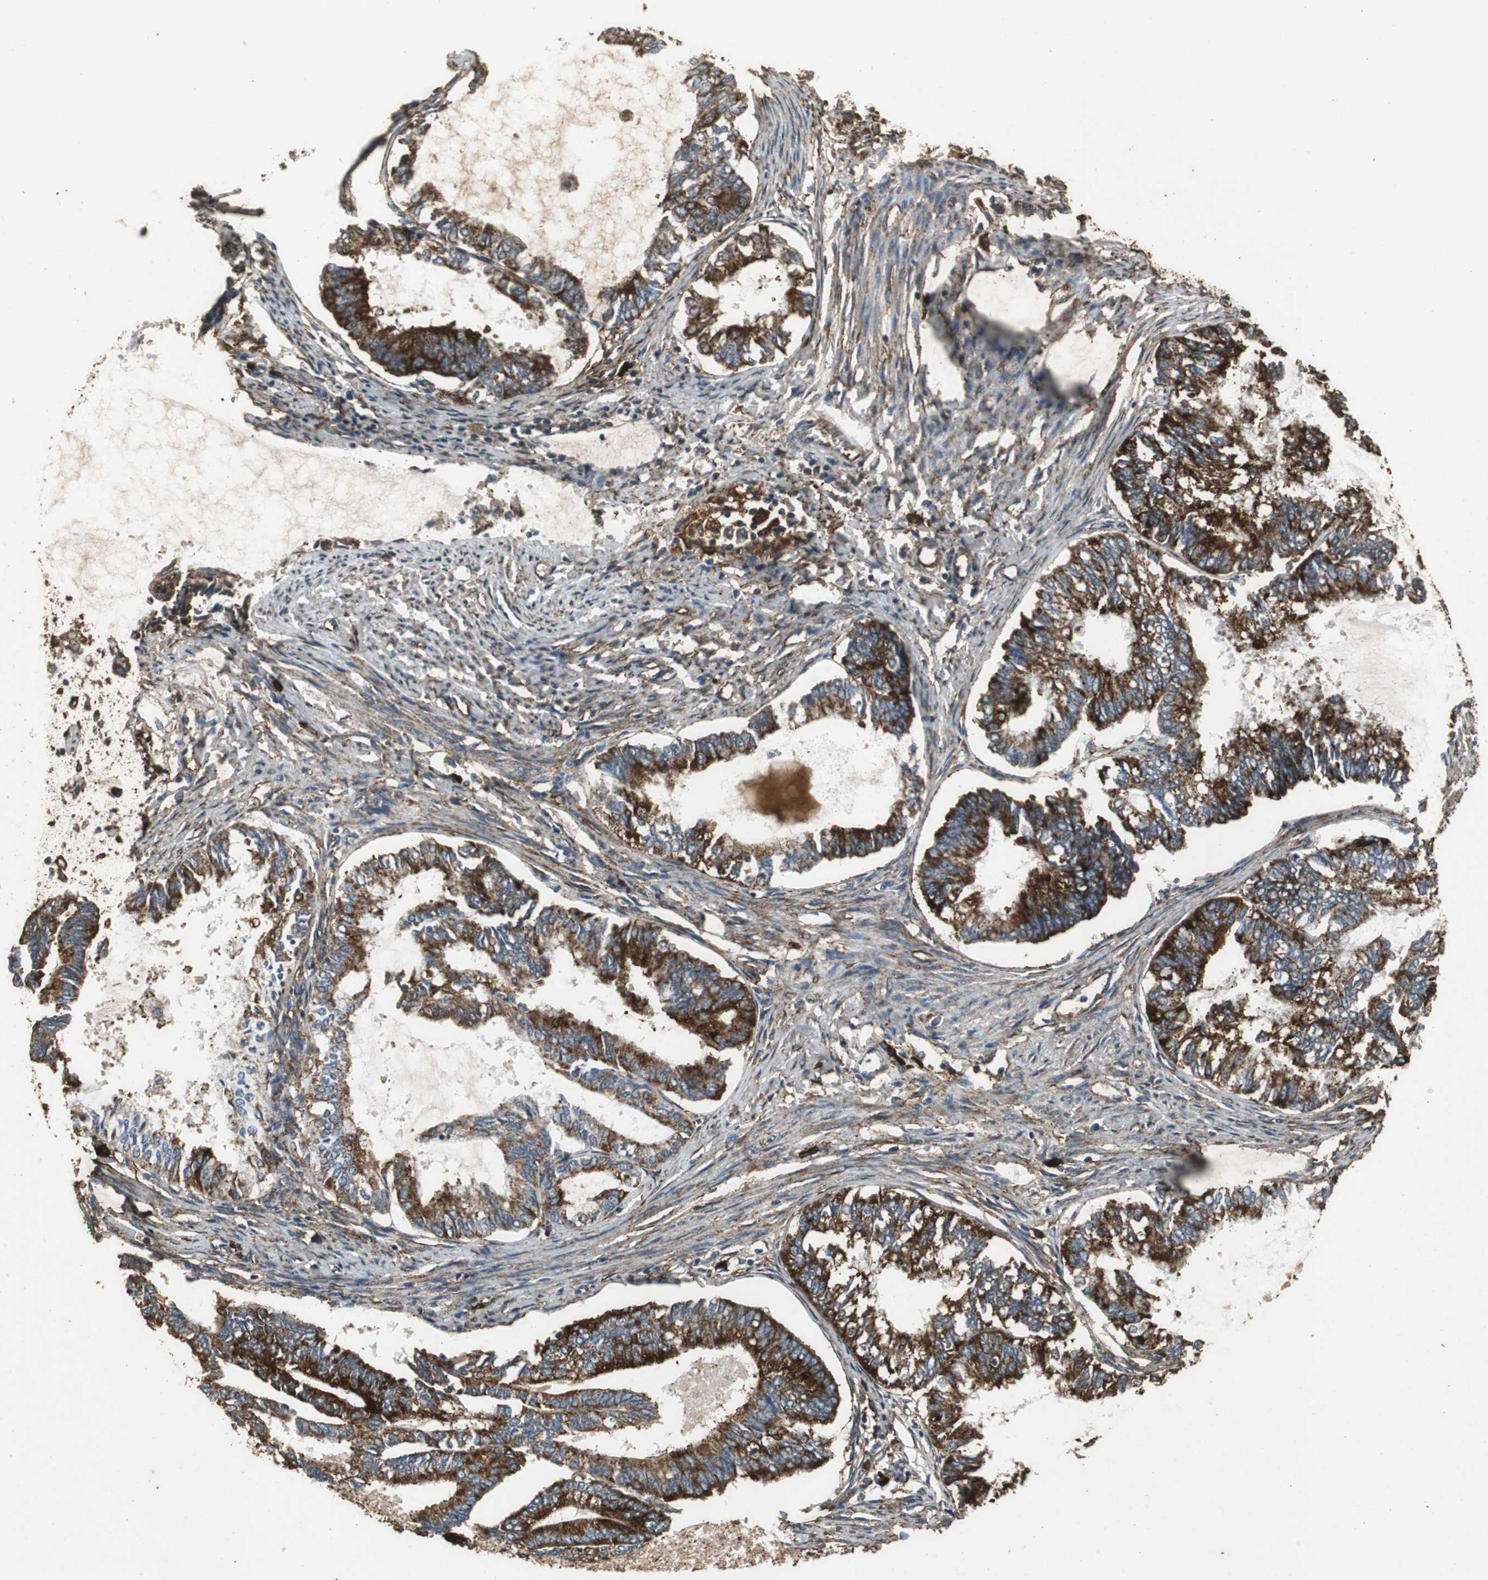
{"staining": {"intensity": "strong", "quantity": ">75%", "location": "cytoplasmic/membranous"}, "tissue": "endometrial cancer", "cell_type": "Tumor cells", "image_type": "cancer", "snomed": [{"axis": "morphology", "description": "Adenocarcinoma, NOS"}, {"axis": "topography", "description": "Endometrium"}], "caption": "Protein expression analysis of human endometrial cancer (adenocarcinoma) reveals strong cytoplasmic/membranous expression in approximately >75% of tumor cells. The staining was performed using DAB to visualize the protein expression in brown, while the nuclei were stained in blue with hematoxylin (Magnification: 20x).", "gene": "NAA10", "patient": {"sex": "female", "age": 86}}